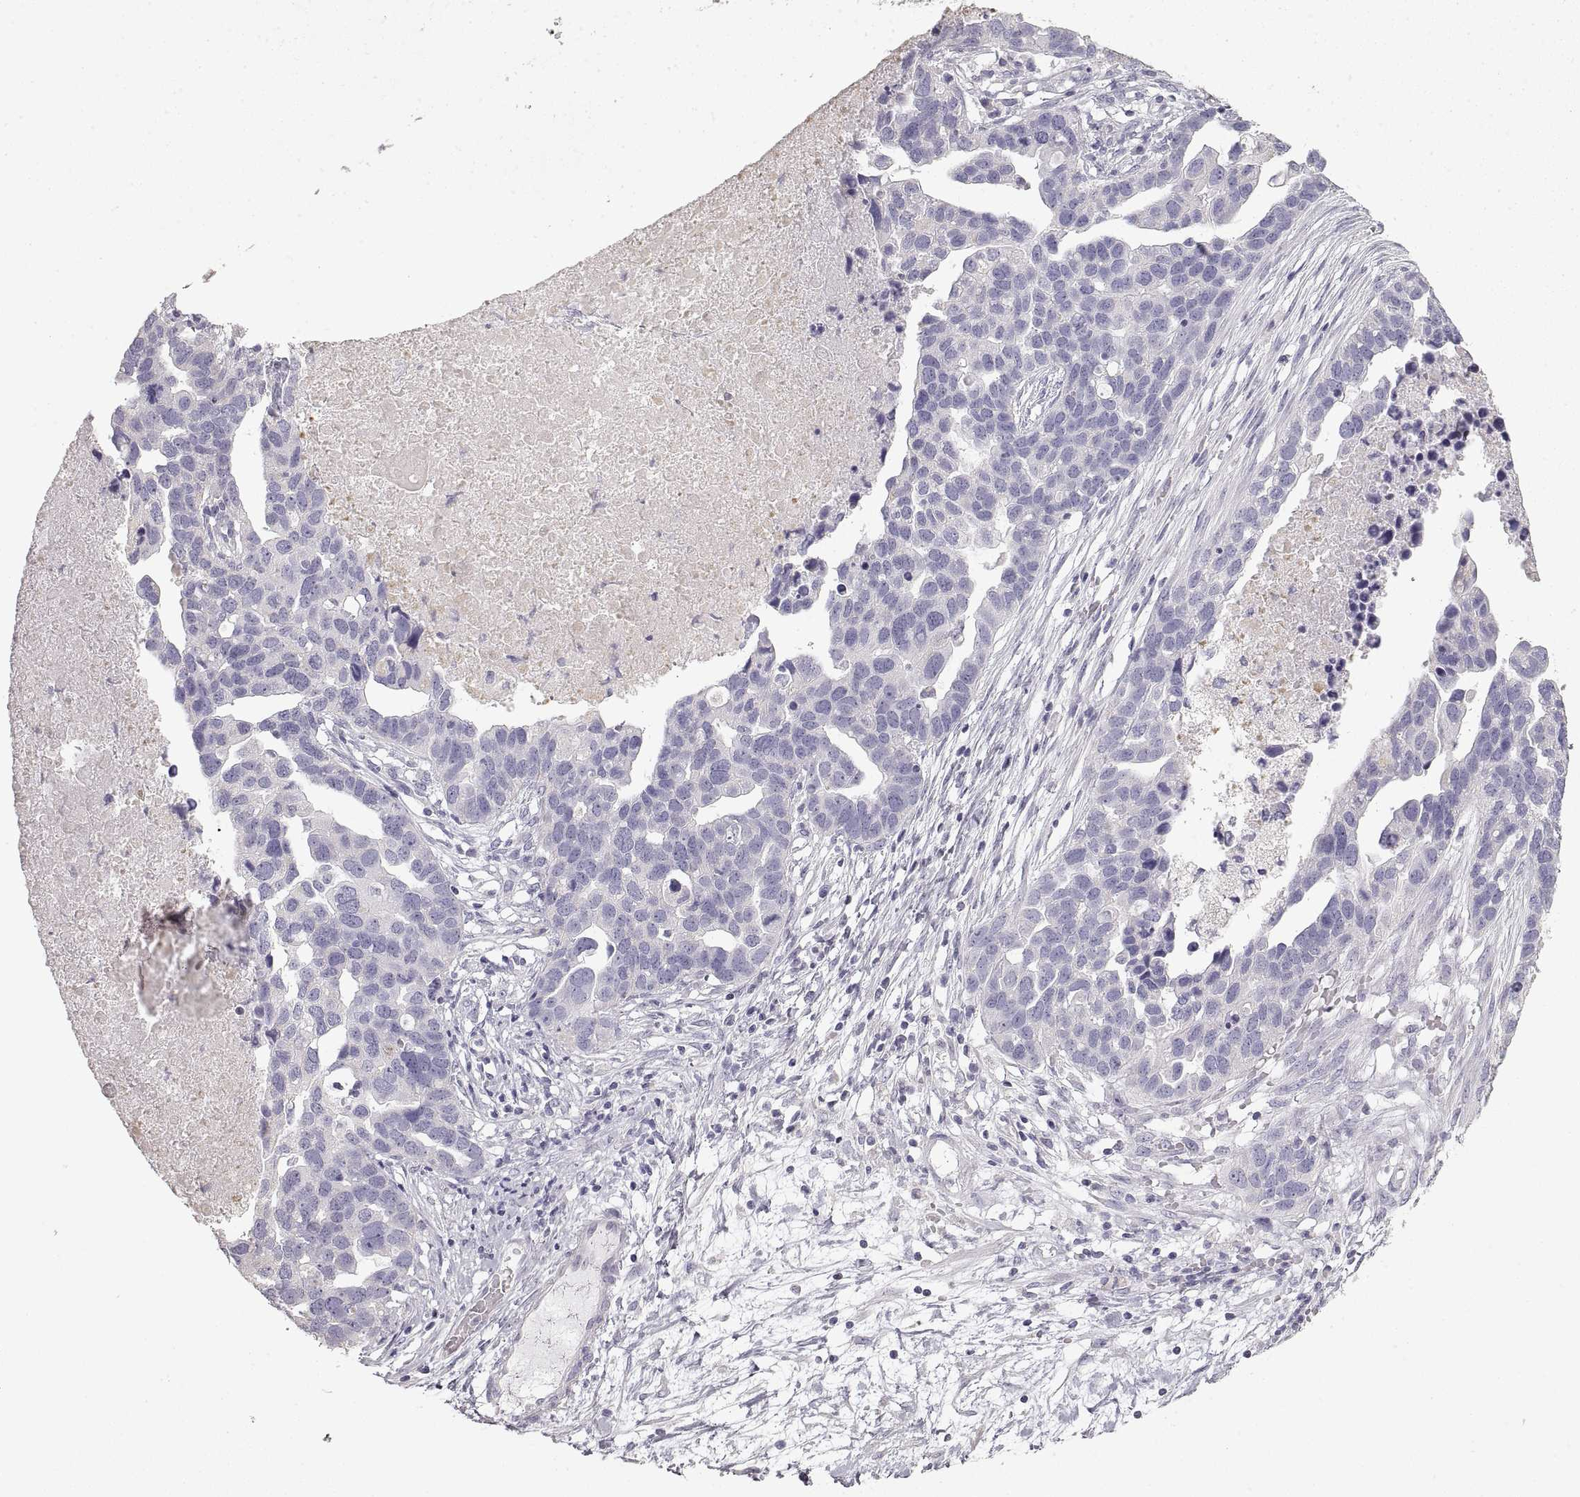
{"staining": {"intensity": "negative", "quantity": "none", "location": "none"}, "tissue": "ovarian cancer", "cell_type": "Tumor cells", "image_type": "cancer", "snomed": [{"axis": "morphology", "description": "Cystadenocarcinoma, serous, NOS"}, {"axis": "topography", "description": "Ovary"}], "caption": "The immunohistochemistry (IHC) image has no significant positivity in tumor cells of ovarian cancer (serous cystadenocarcinoma) tissue.", "gene": "ZP3", "patient": {"sex": "female", "age": 54}}